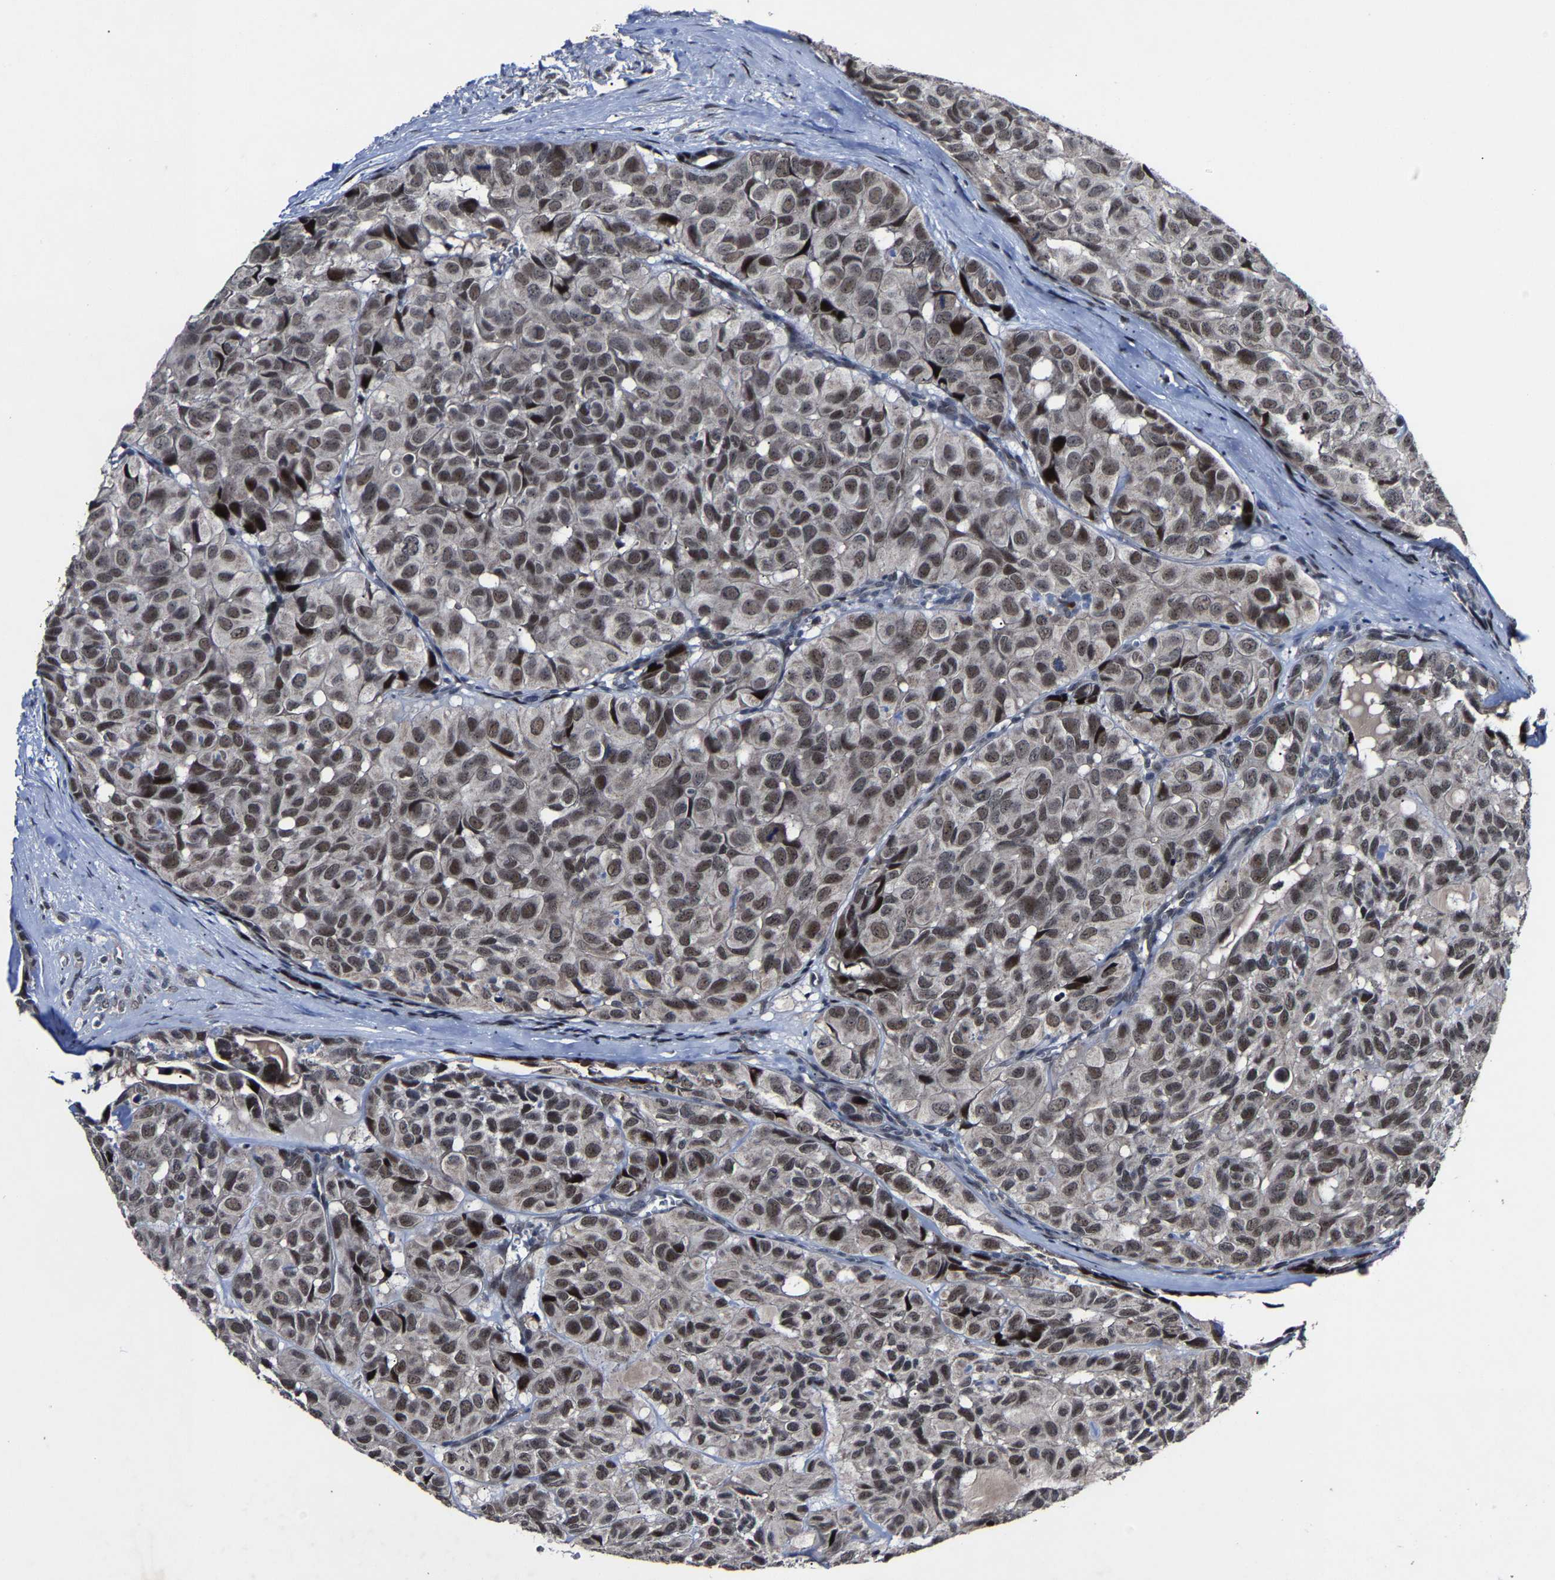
{"staining": {"intensity": "moderate", "quantity": ">75%", "location": "nuclear"}, "tissue": "head and neck cancer", "cell_type": "Tumor cells", "image_type": "cancer", "snomed": [{"axis": "morphology", "description": "Adenocarcinoma, NOS"}, {"axis": "topography", "description": "Salivary gland, NOS"}, {"axis": "topography", "description": "Head-Neck"}], "caption": "Immunohistochemistry (DAB) staining of head and neck adenocarcinoma displays moderate nuclear protein staining in about >75% of tumor cells. (DAB IHC with brightfield microscopy, high magnification).", "gene": "LSM8", "patient": {"sex": "female", "age": 76}}